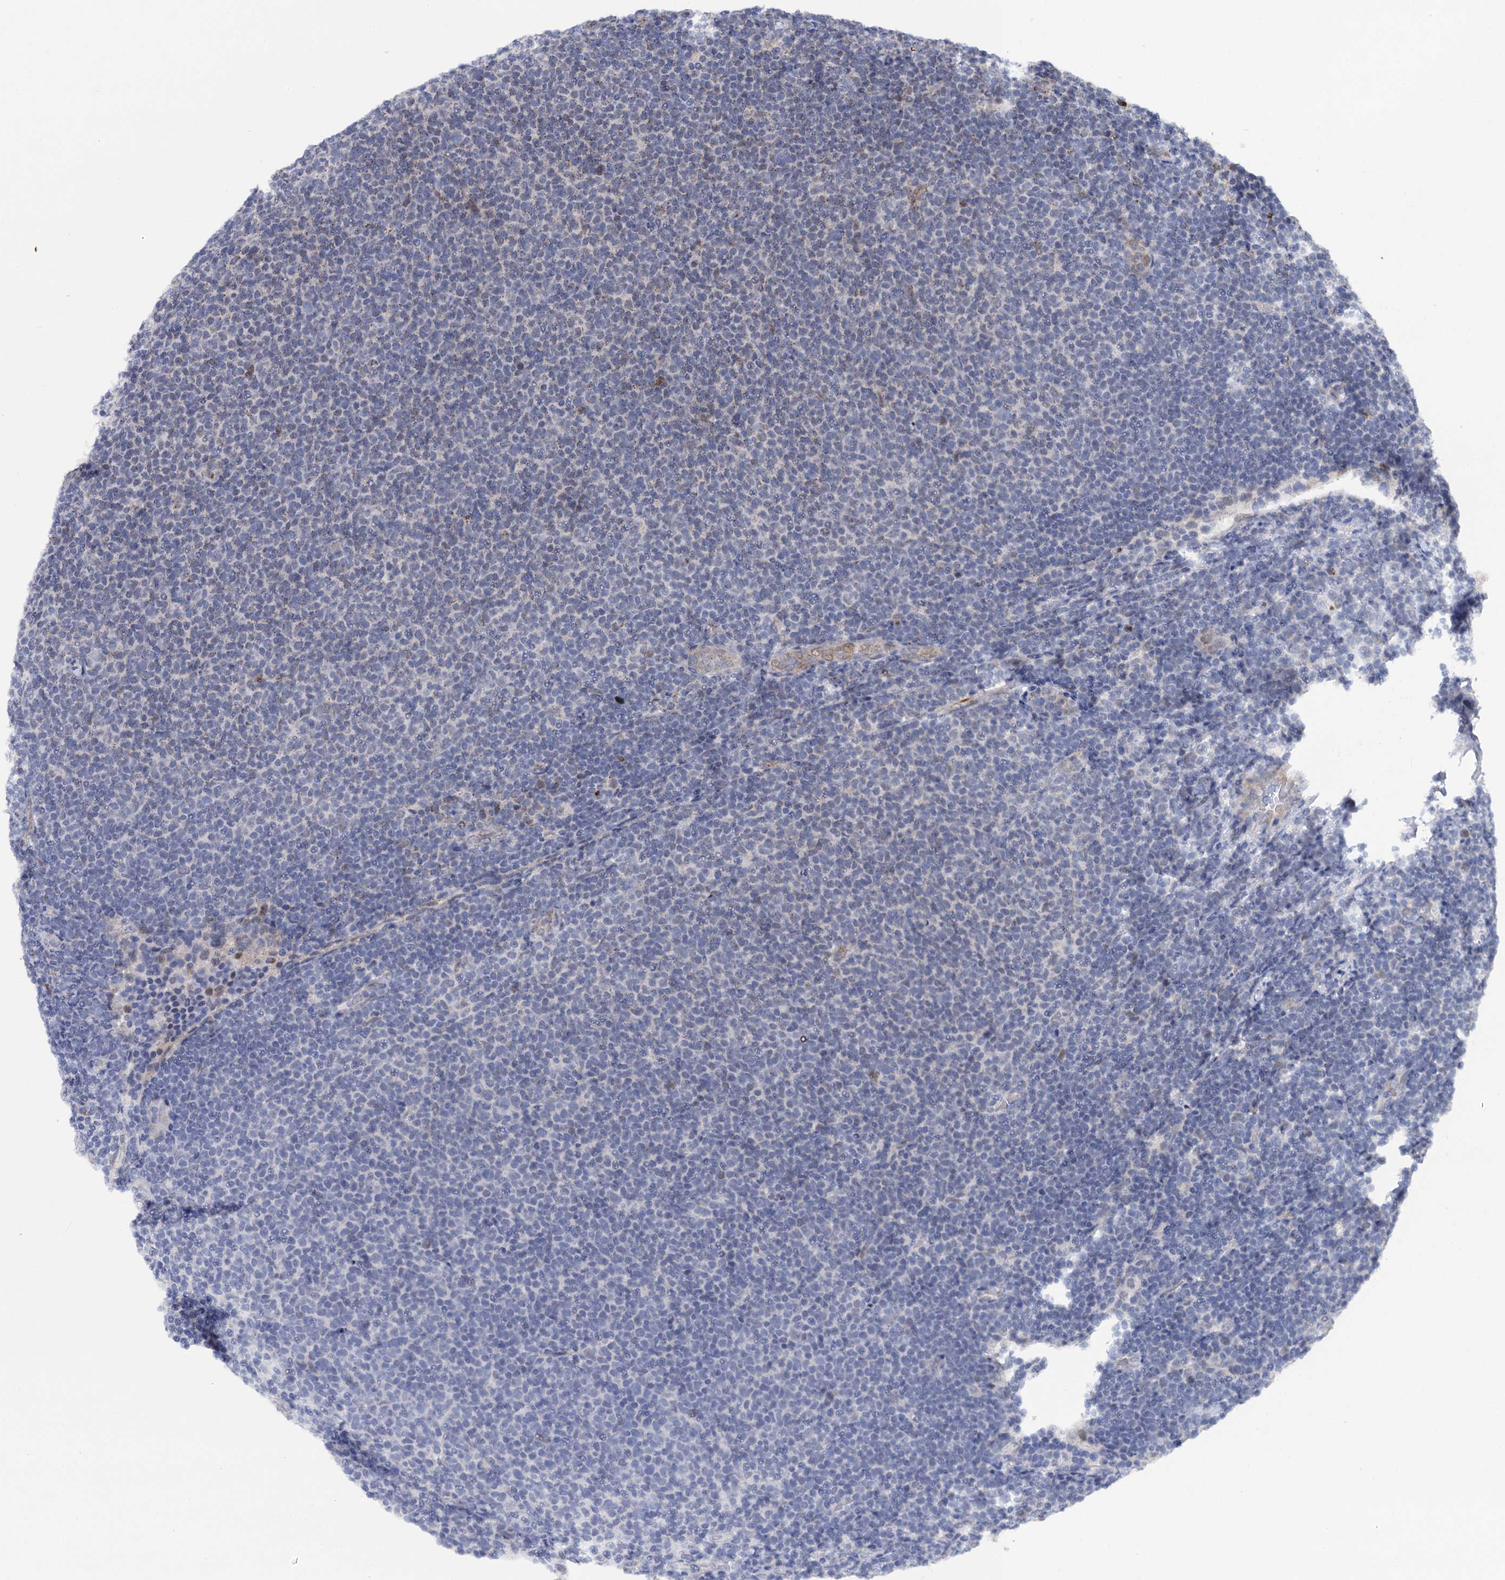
{"staining": {"intensity": "negative", "quantity": "none", "location": "none"}, "tissue": "lymphoma", "cell_type": "Tumor cells", "image_type": "cancer", "snomed": [{"axis": "morphology", "description": "Malignant lymphoma, non-Hodgkin's type, Low grade"}, {"axis": "topography", "description": "Lymph node"}], "caption": "An immunohistochemistry photomicrograph of lymphoma is shown. There is no staining in tumor cells of lymphoma.", "gene": "THAP2", "patient": {"sex": "male", "age": 66}}